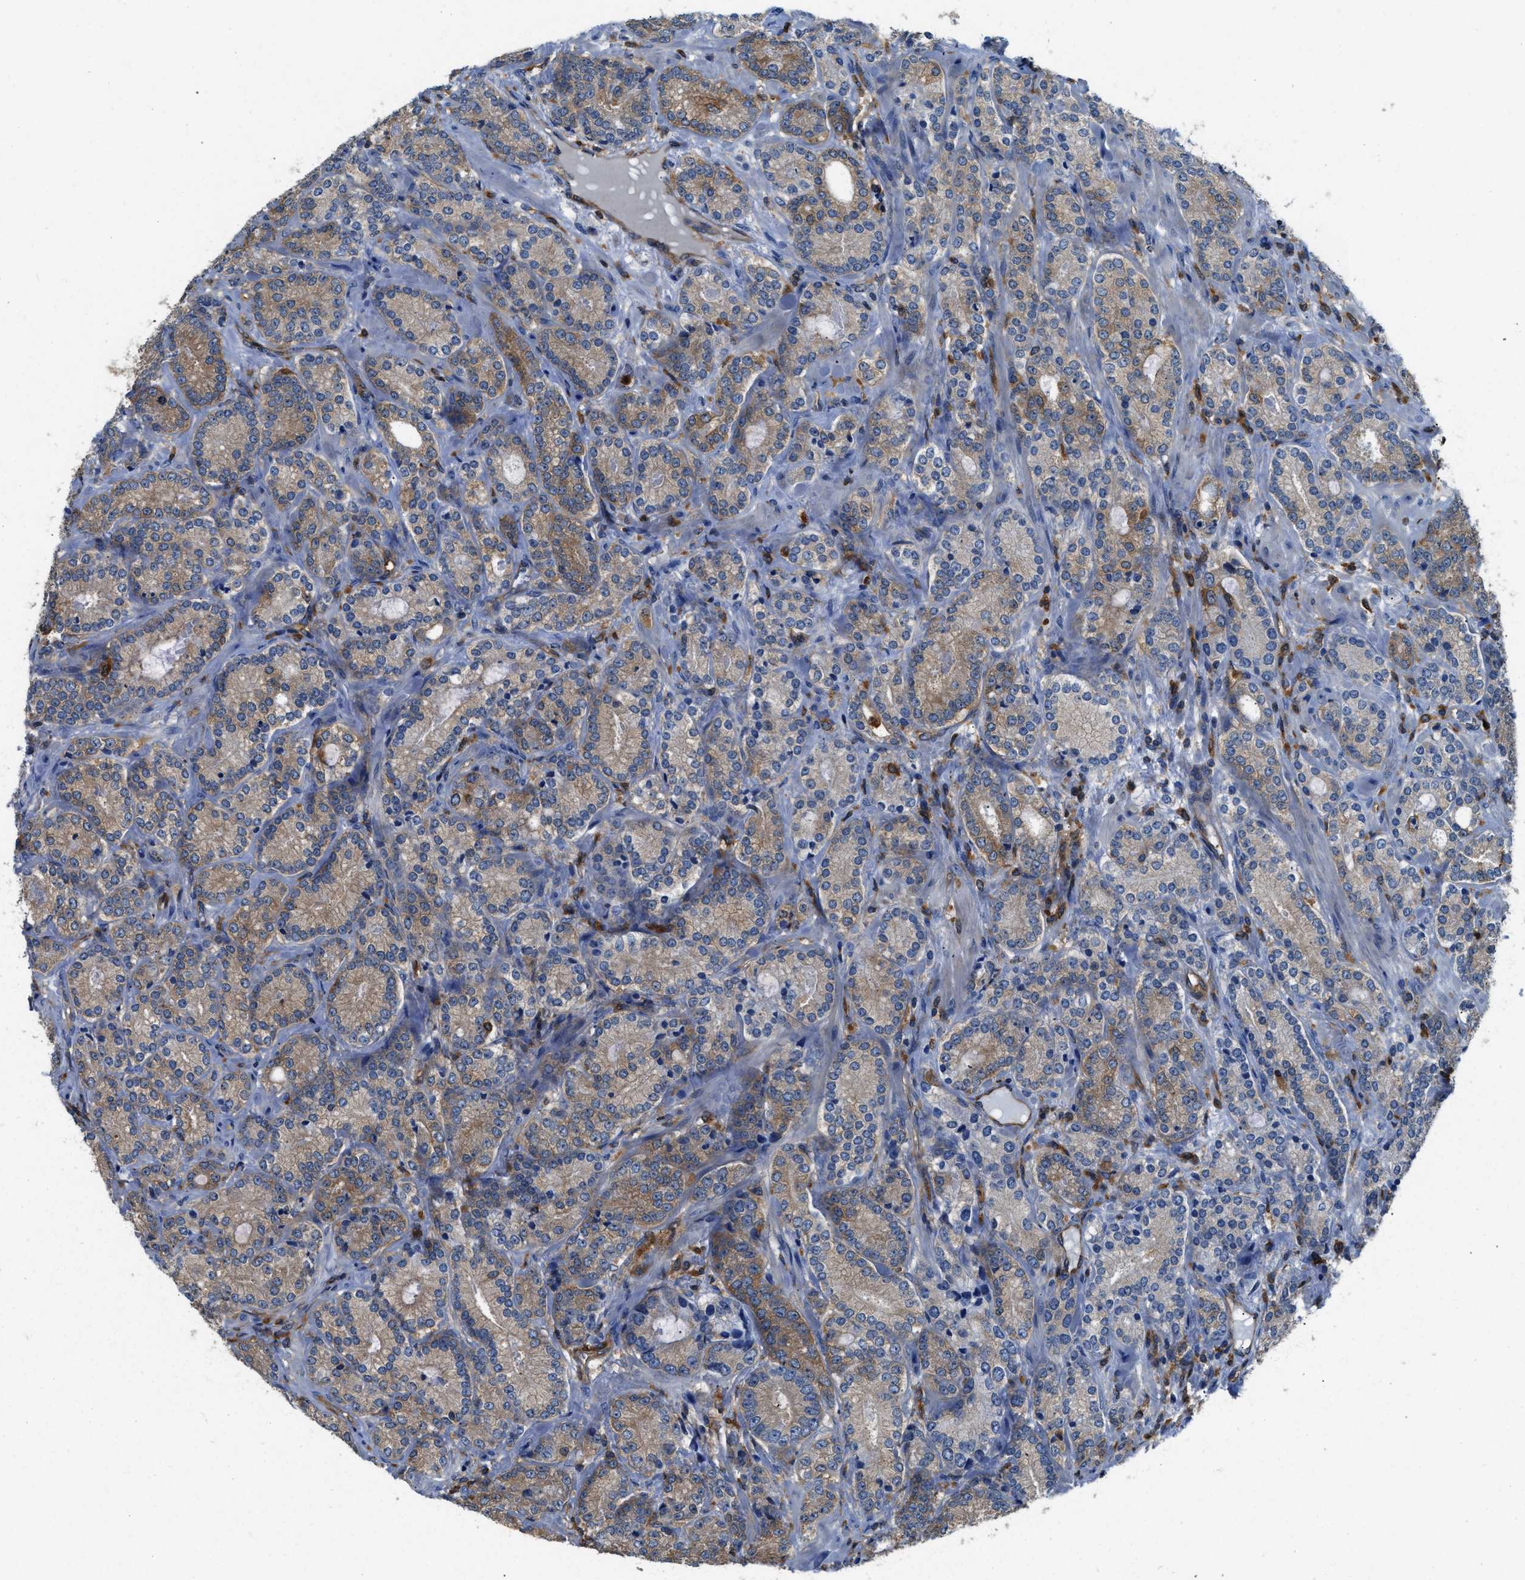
{"staining": {"intensity": "moderate", "quantity": ">75%", "location": "cytoplasmic/membranous"}, "tissue": "prostate cancer", "cell_type": "Tumor cells", "image_type": "cancer", "snomed": [{"axis": "morphology", "description": "Adenocarcinoma, High grade"}, {"axis": "topography", "description": "Prostate"}], "caption": "DAB (3,3'-diaminobenzidine) immunohistochemical staining of prostate cancer shows moderate cytoplasmic/membranous protein expression in about >75% of tumor cells.", "gene": "PKM", "patient": {"sex": "male", "age": 61}}